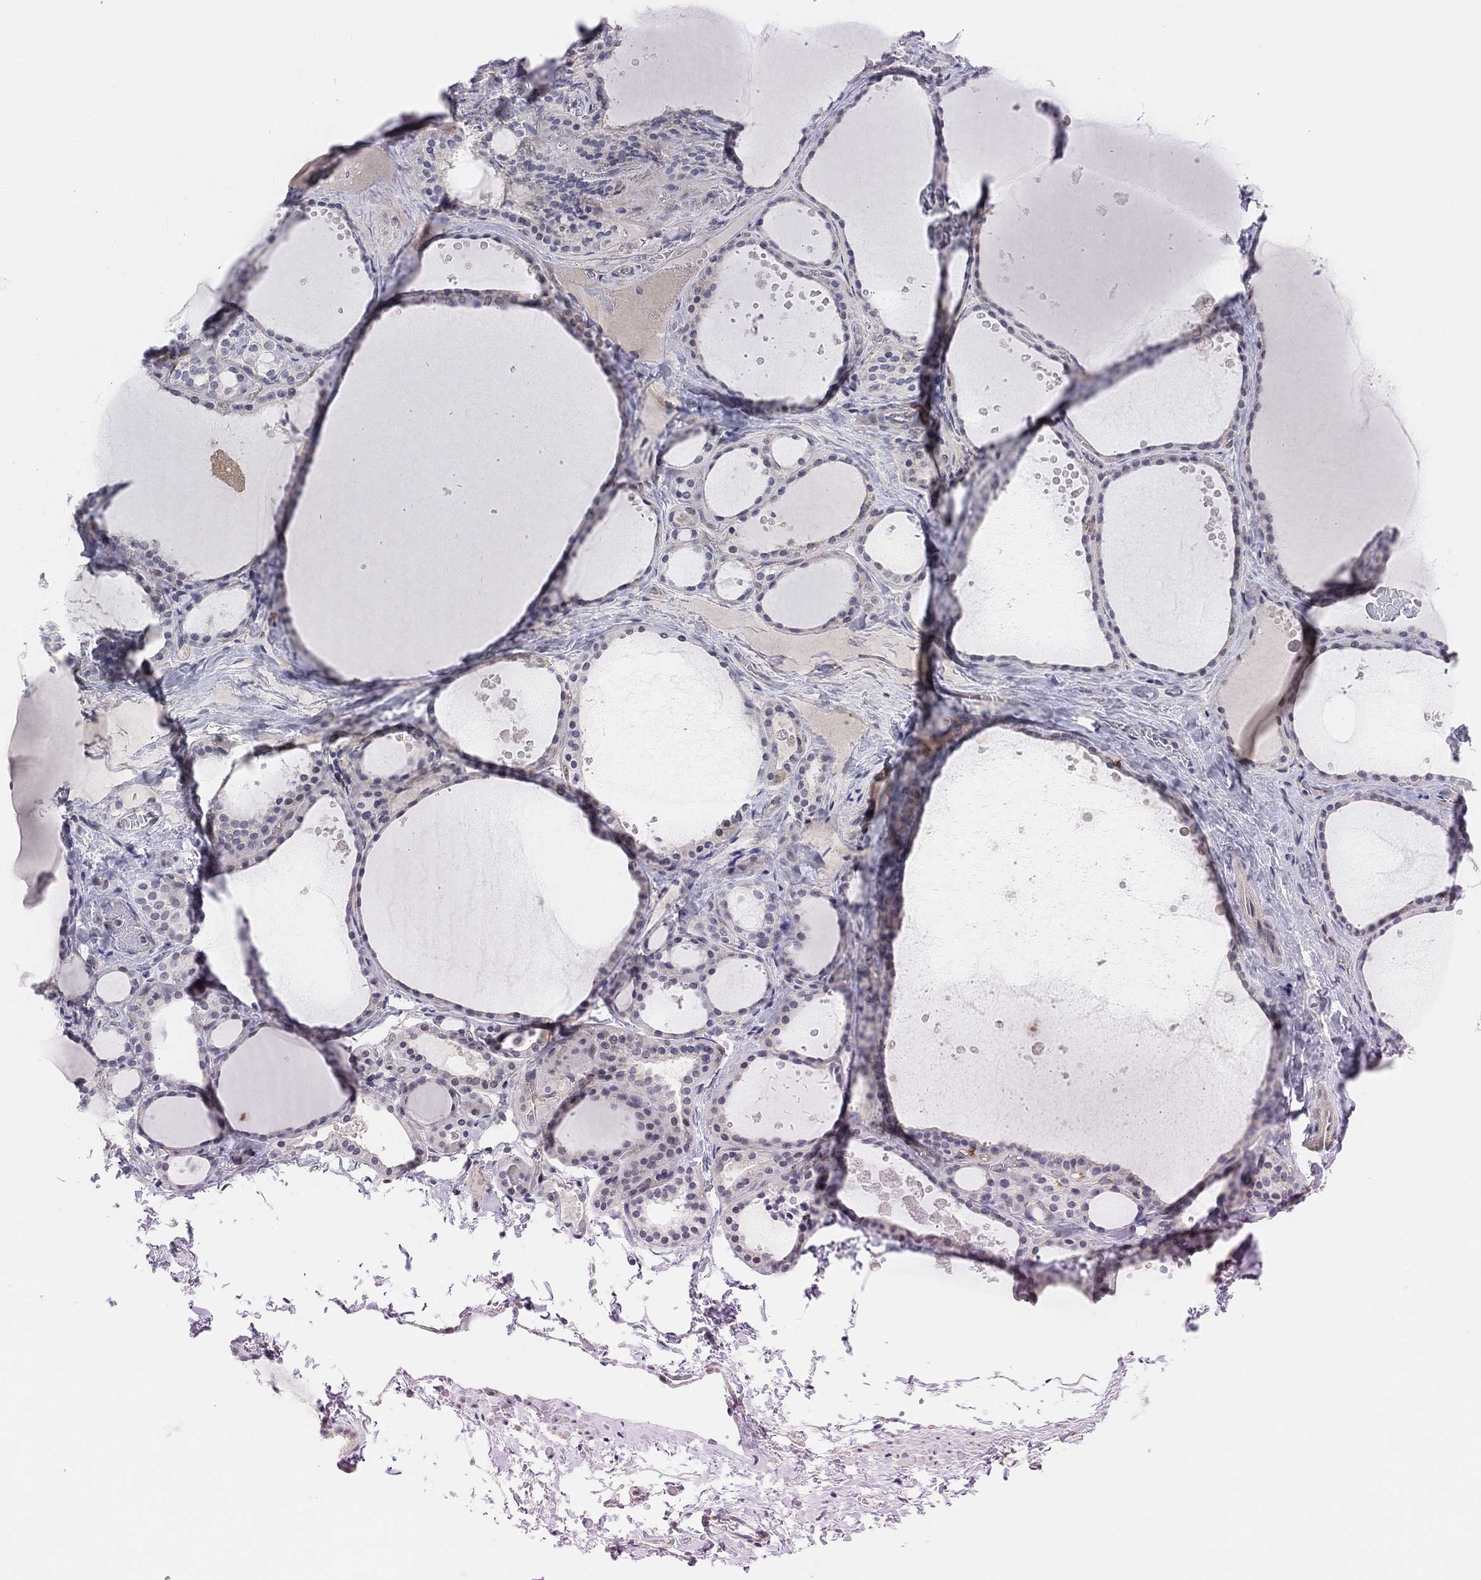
{"staining": {"intensity": "negative", "quantity": "none", "location": "none"}, "tissue": "thyroid gland", "cell_type": "Glandular cells", "image_type": "normal", "snomed": [{"axis": "morphology", "description": "Normal tissue, NOS"}, {"axis": "topography", "description": "Thyroid gland"}], "caption": "Immunohistochemistry (IHC) histopathology image of unremarkable human thyroid gland stained for a protein (brown), which shows no positivity in glandular cells.", "gene": "HCRTR1", "patient": {"sex": "male", "age": 63}}